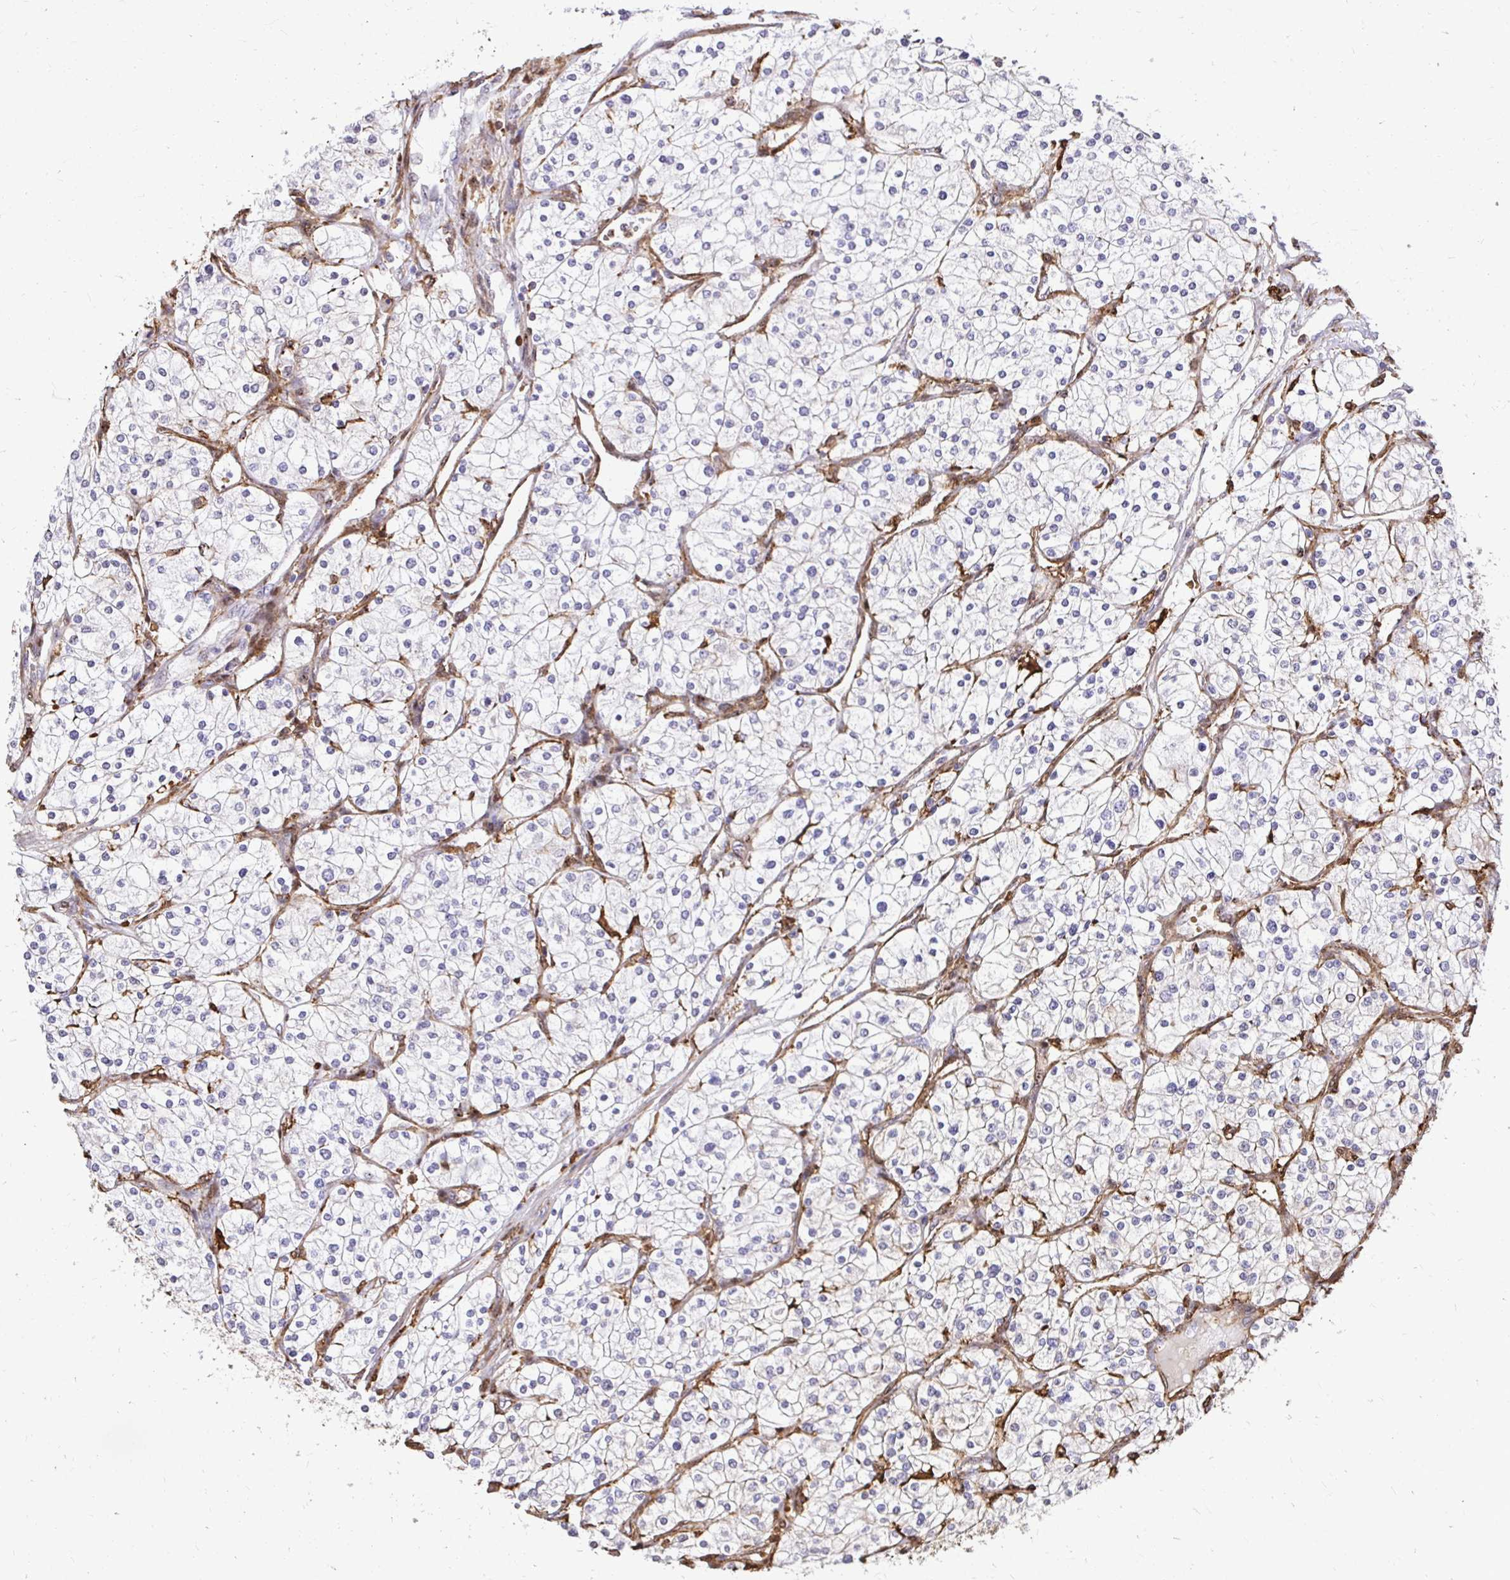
{"staining": {"intensity": "negative", "quantity": "none", "location": "none"}, "tissue": "renal cancer", "cell_type": "Tumor cells", "image_type": "cancer", "snomed": [{"axis": "morphology", "description": "Adenocarcinoma, NOS"}, {"axis": "topography", "description": "Kidney"}], "caption": "The image reveals no staining of tumor cells in adenocarcinoma (renal). (Immunohistochemistry (ihc), brightfield microscopy, high magnification).", "gene": "GSN", "patient": {"sex": "male", "age": 80}}